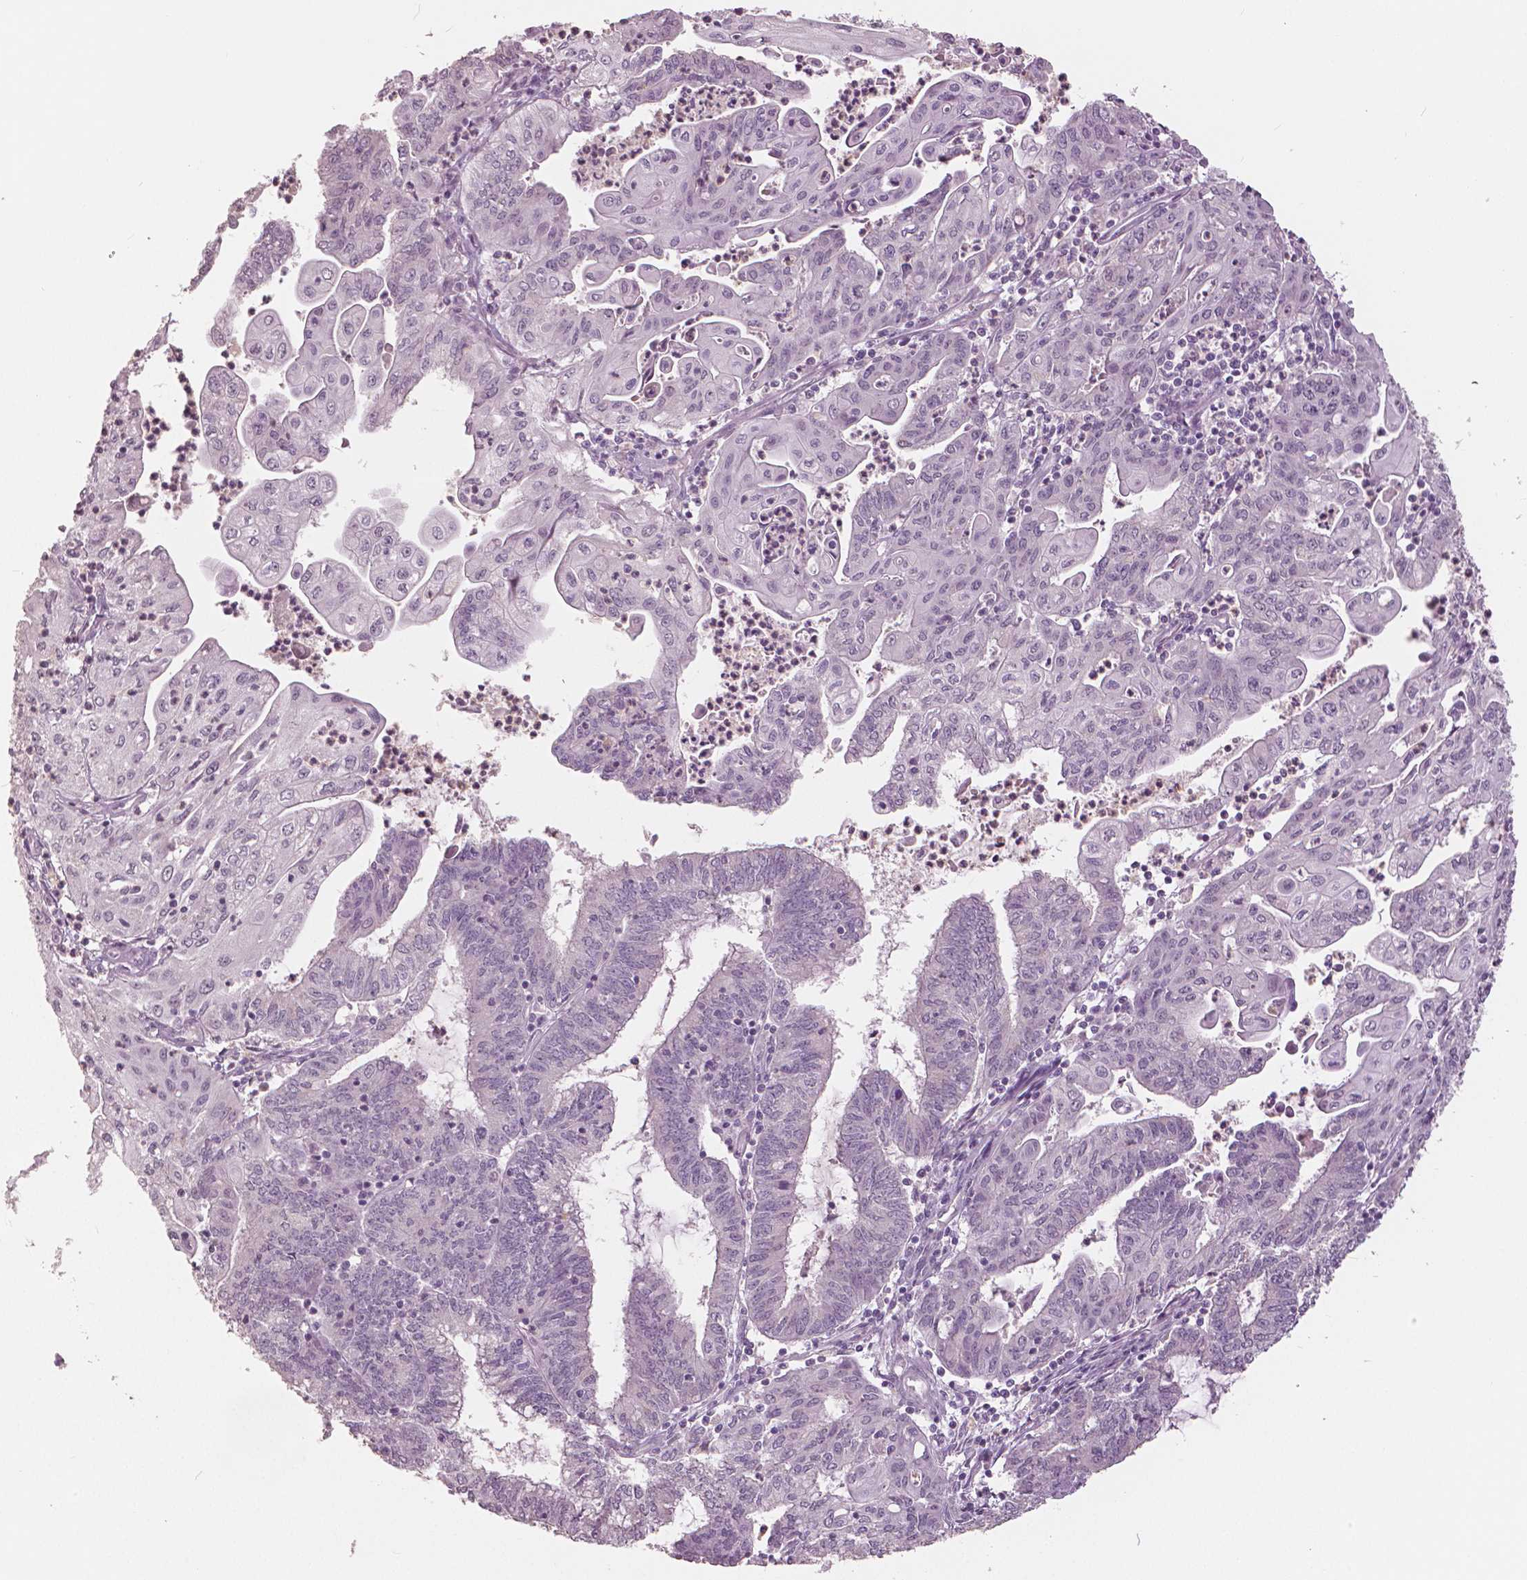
{"staining": {"intensity": "negative", "quantity": "none", "location": "none"}, "tissue": "endometrial cancer", "cell_type": "Tumor cells", "image_type": "cancer", "snomed": [{"axis": "morphology", "description": "Adenocarcinoma, NOS"}, {"axis": "topography", "description": "Endometrium"}], "caption": "IHC micrograph of neoplastic tissue: human endometrial cancer stained with DAB (3,3'-diaminobenzidine) demonstrates no significant protein staining in tumor cells.", "gene": "NANOG", "patient": {"sex": "female", "age": 61}}